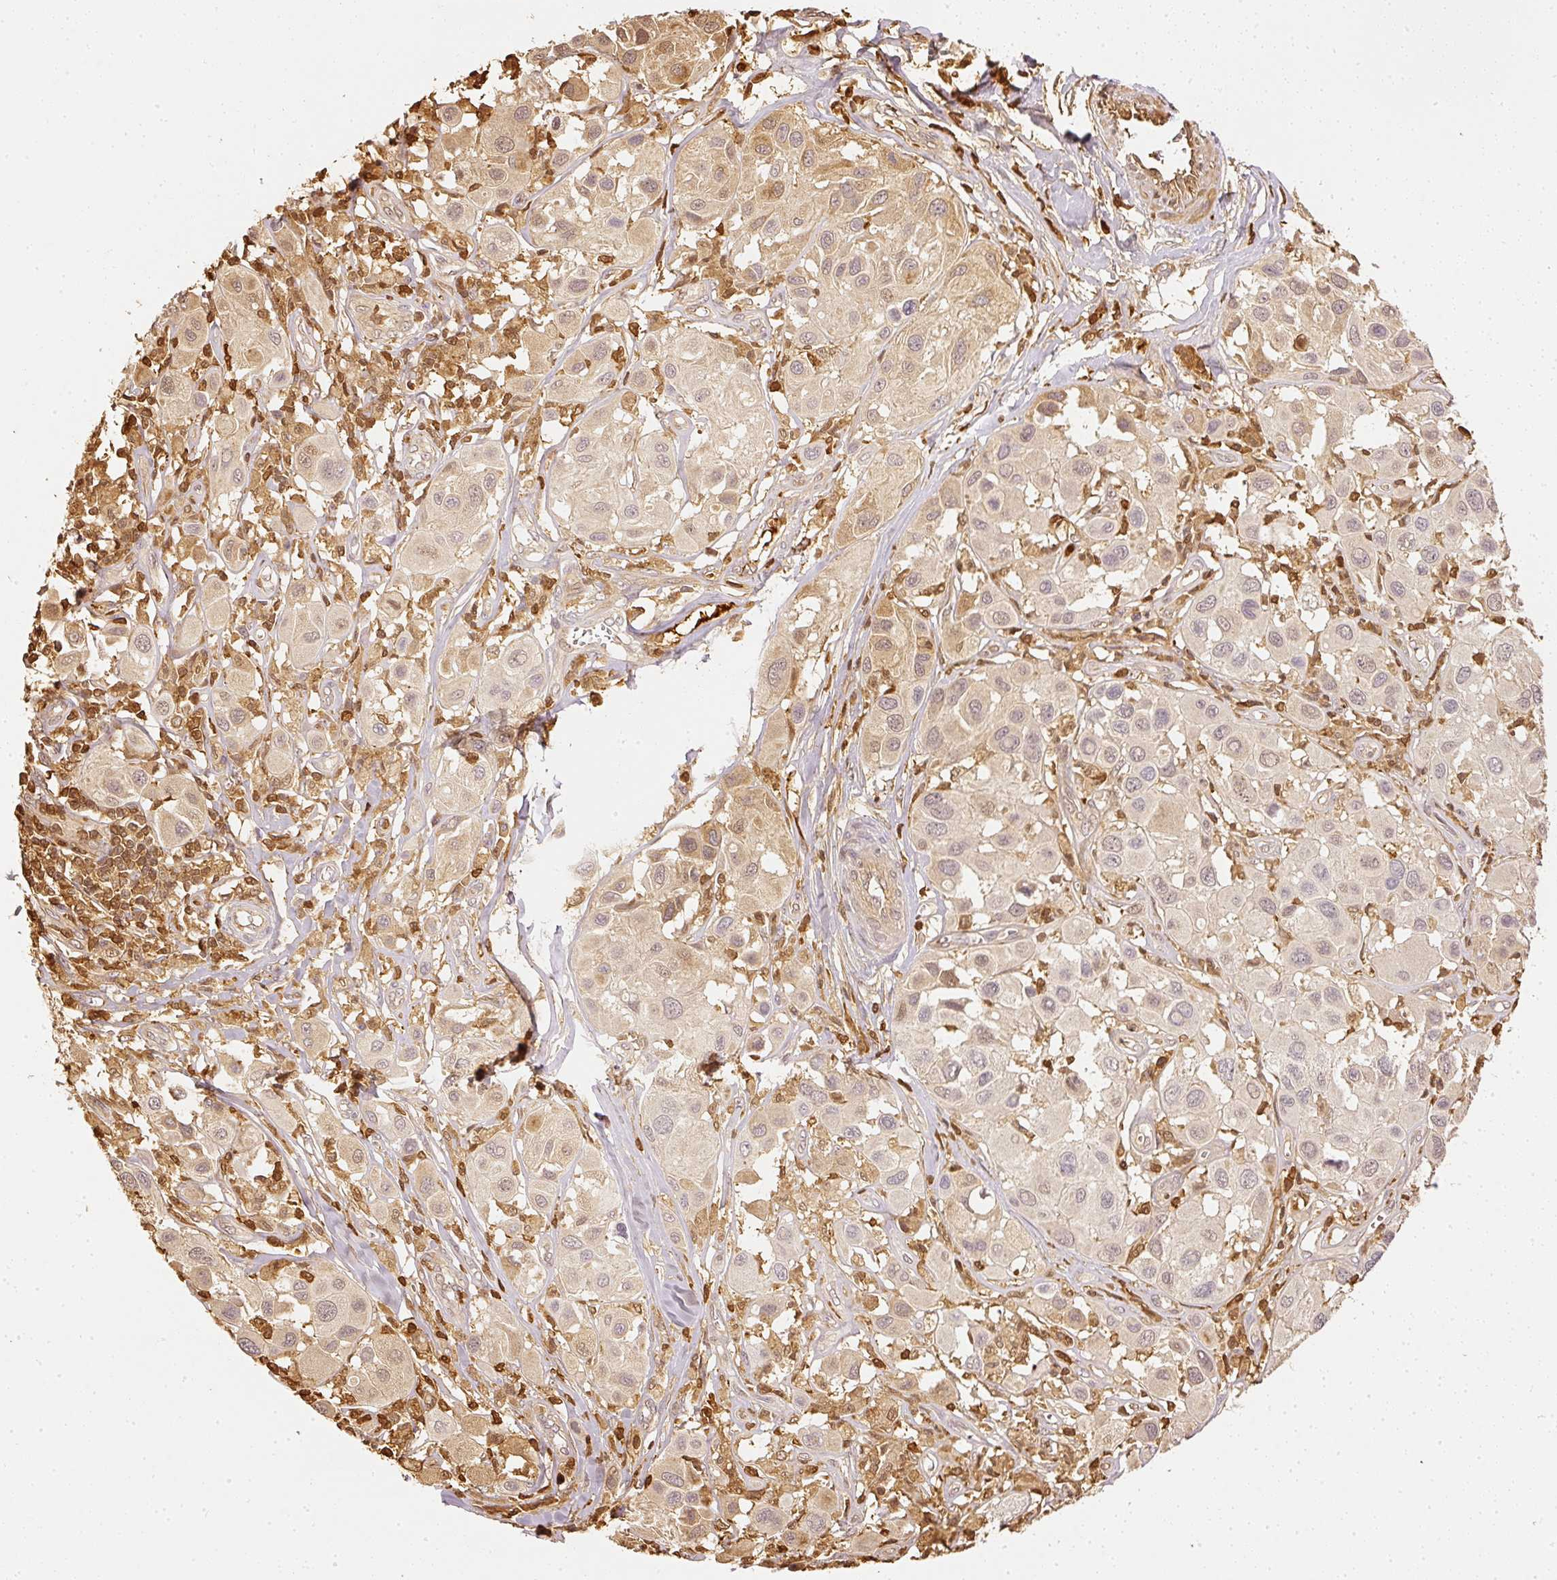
{"staining": {"intensity": "moderate", "quantity": "25%-75%", "location": "cytoplasmic/membranous,nuclear"}, "tissue": "melanoma", "cell_type": "Tumor cells", "image_type": "cancer", "snomed": [{"axis": "morphology", "description": "Malignant melanoma, Metastatic site"}, {"axis": "topography", "description": "Skin"}], "caption": "High-magnification brightfield microscopy of melanoma stained with DAB (3,3'-diaminobenzidine) (brown) and counterstained with hematoxylin (blue). tumor cells exhibit moderate cytoplasmic/membranous and nuclear positivity is seen in about25%-75% of cells. (DAB (3,3'-diaminobenzidine) IHC with brightfield microscopy, high magnification).", "gene": "PFN1", "patient": {"sex": "male", "age": 41}}